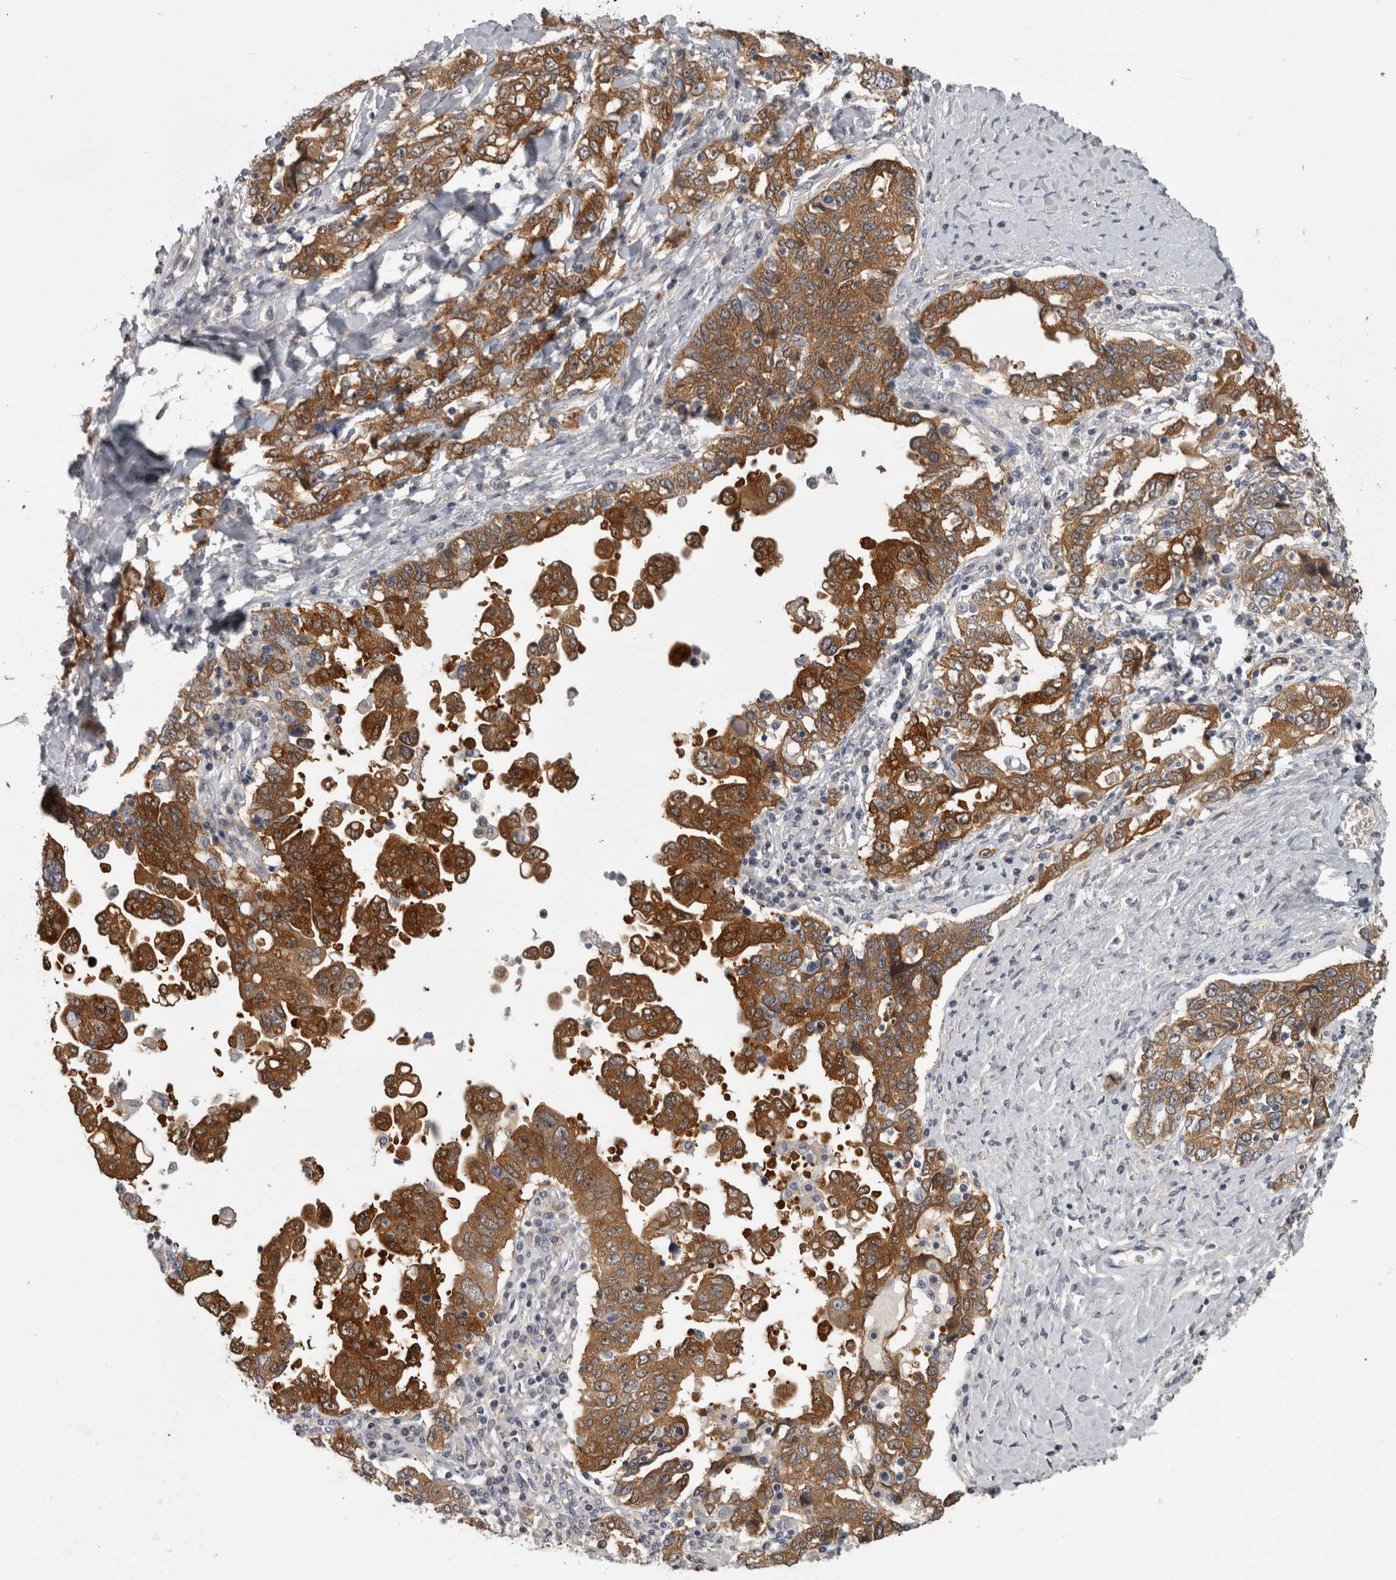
{"staining": {"intensity": "strong", "quantity": ">75%", "location": "cytoplasmic/membranous"}, "tissue": "ovarian cancer", "cell_type": "Tumor cells", "image_type": "cancer", "snomed": [{"axis": "morphology", "description": "Carcinoma, endometroid"}, {"axis": "topography", "description": "Ovary"}], "caption": "Ovarian endometroid carcinoma stained with DAB (3,3'-diaminobenzidine) IHC shows high levels of strong cytoplasmic/membranous positivity in about >75% of tumor cells.", "gene": "PRKCI", "patient": {"sex": "female", "age": 62}}